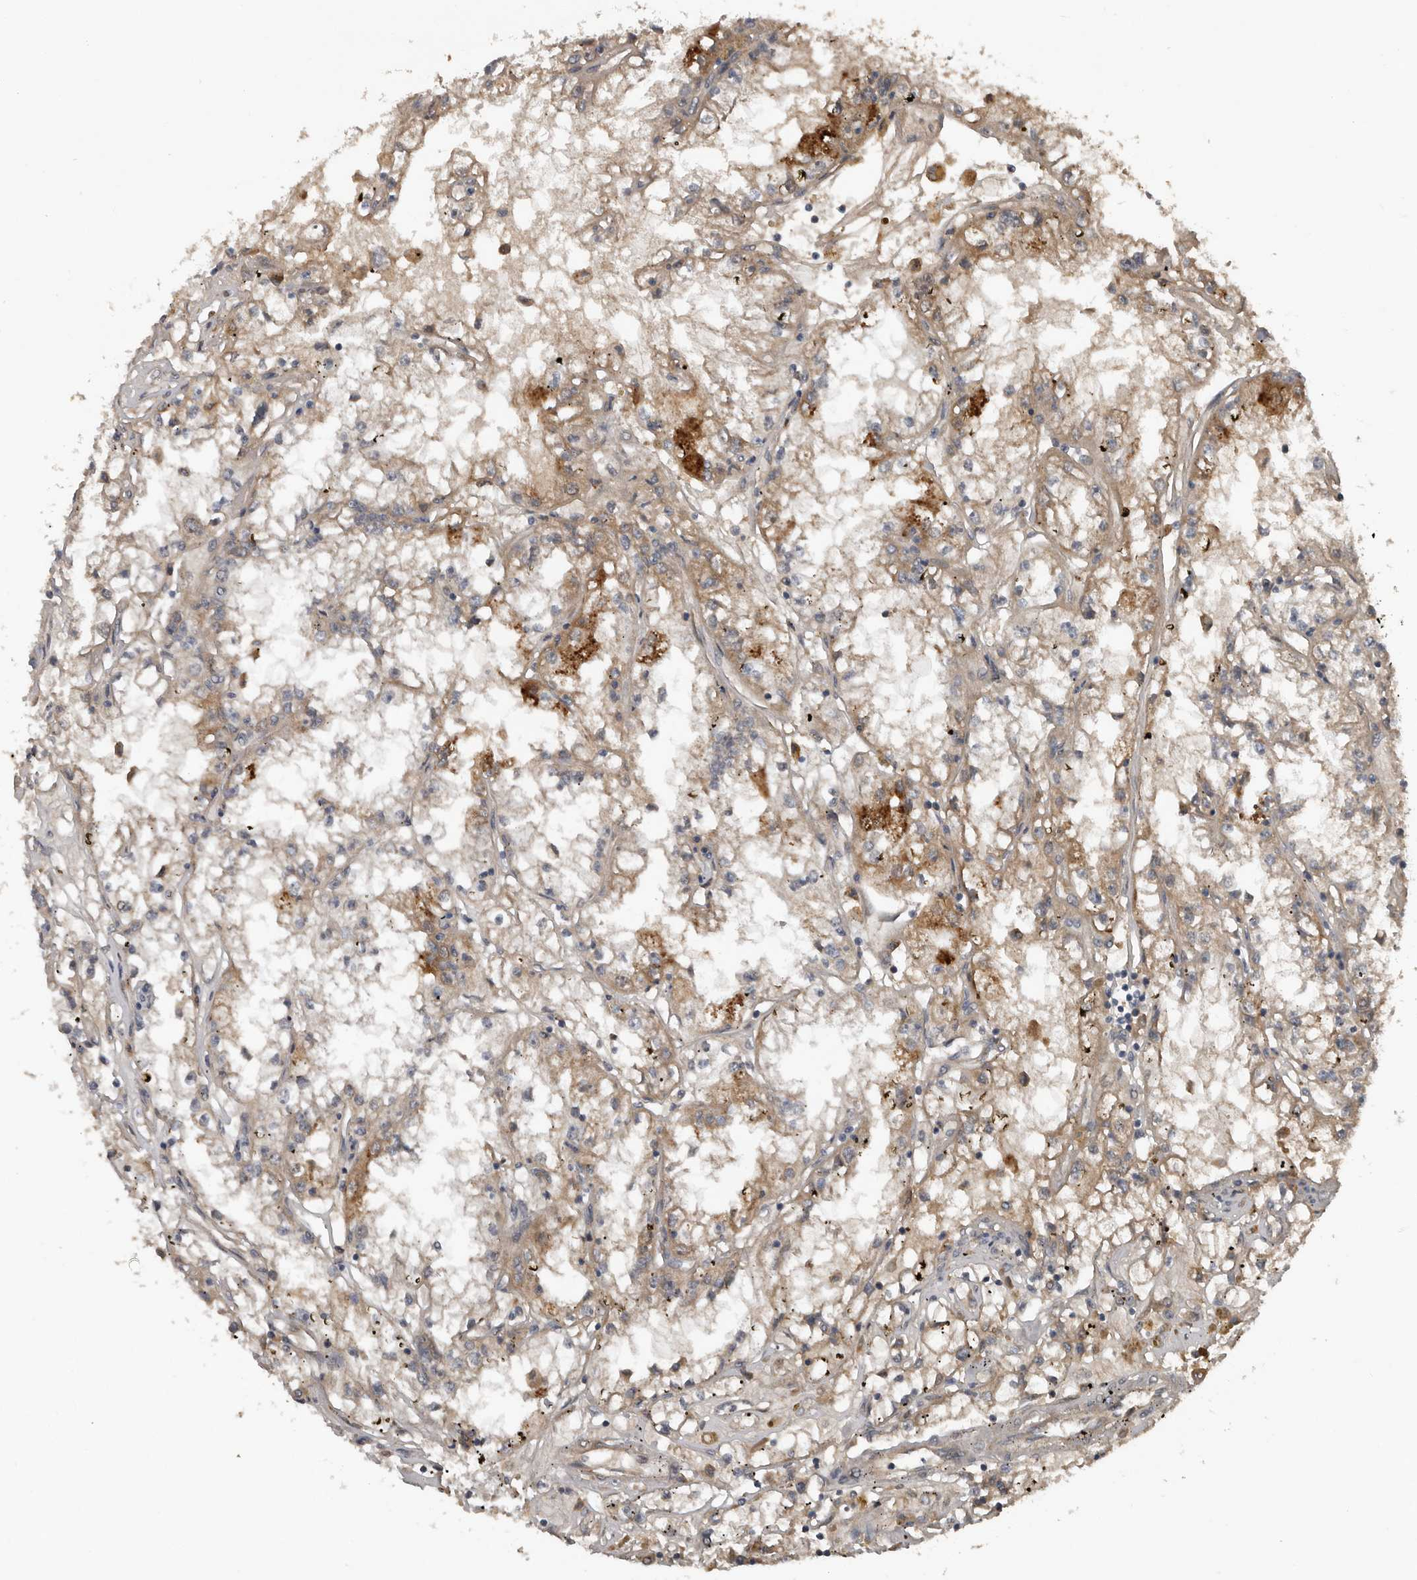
{"staining": {"intensity": "moderate", "quantity": "<25%", "location": "cytoplasmic/membranous"}, "tissue": "renal cancer", "cell_type": "Tumor cells", "image_type": "cancer", "snomed": [{"axis": "morphology", "description": "Adenocarcinoma, NOS"}, {"axis": "topography", "description": "Kidney"}], "caption": "Protein staining reveals moderate cytoplasmic/membranous staining in approximately <25% of tumor cells in renal cancer.", "gene": "DNAJB4", "patient": {"sex": "male", "age": 56}}